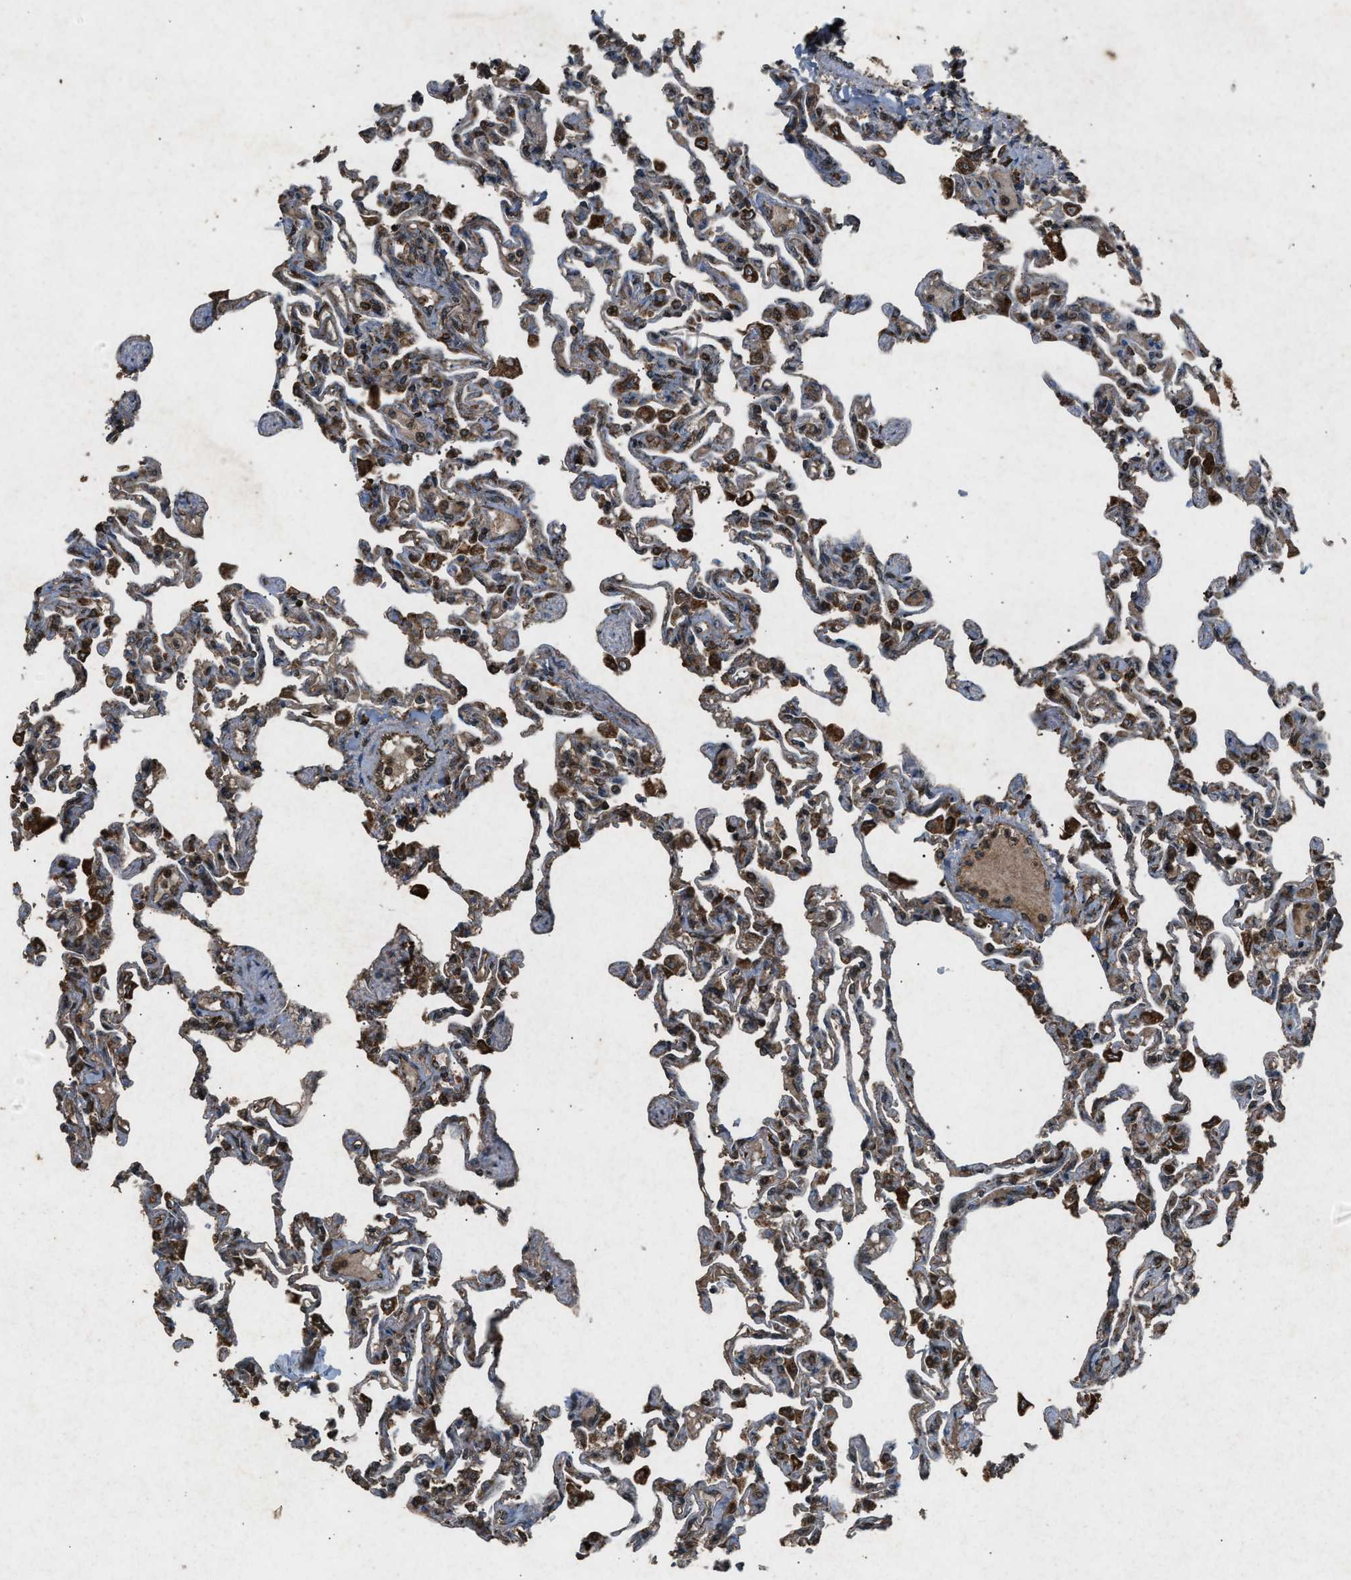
{"staining": {"intensity": "moderate", "quantity": "25%-75%", "location": "cytoplasmic/membranous"}, "tissue": "lung", "cell_type": "Alveolar cells", "image_type": "normal", "snomed": [{"axis": "morphology", "description": "Normal tissue, NOS"}, {"axis": "topography", "description": "Lung"}], "caption": "Benign lung exhibits moderate cytoplasmic/membranous expression in about 25%-75% of alveolar cells.", "gene": "OAS1", "patient": {"sex": "male", "age": 21}}